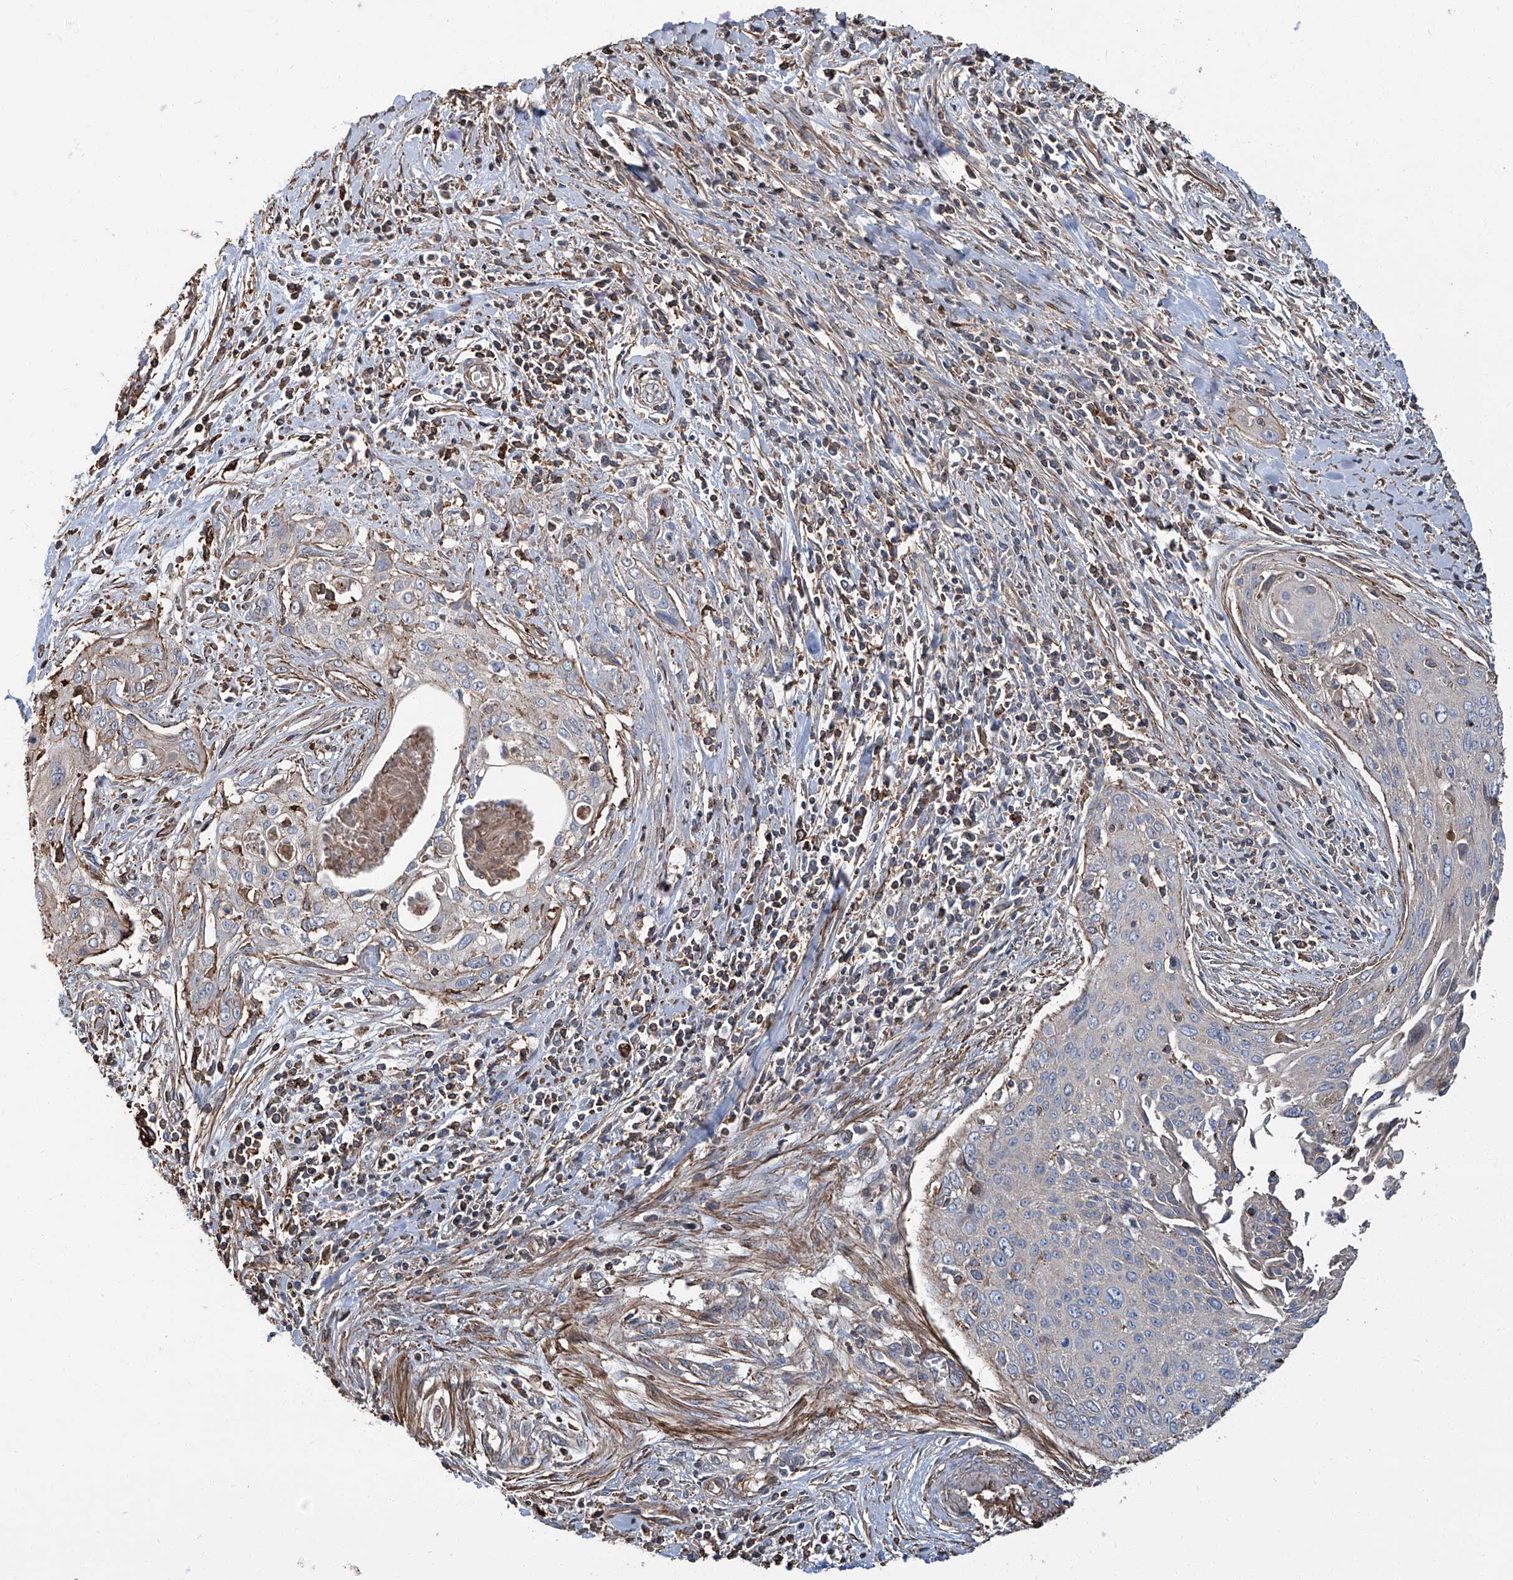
{"staining": {"intensity": "negative", "quantity": "none", "location": "none"}, "tissue": "cervical cancer", "cell_type": "Tumor cells", "image_type": "cancer", "snomed": [{"axis": "morphology", "description": "Squamous cell carcinoma, NOS"}, {"axis": "topography", "description": "Cervix"}], "caption": "Immunohistochemistry histopathology image of neoplastic tissue: cervical cancer (squamous cell carcinoma) stained with DAB (3,3'-diaminobenzidine) displays no significant protein positivity in tumor cells.", "gene": "PIEZO2", "patient": {"sex": "female", "age": 55}}